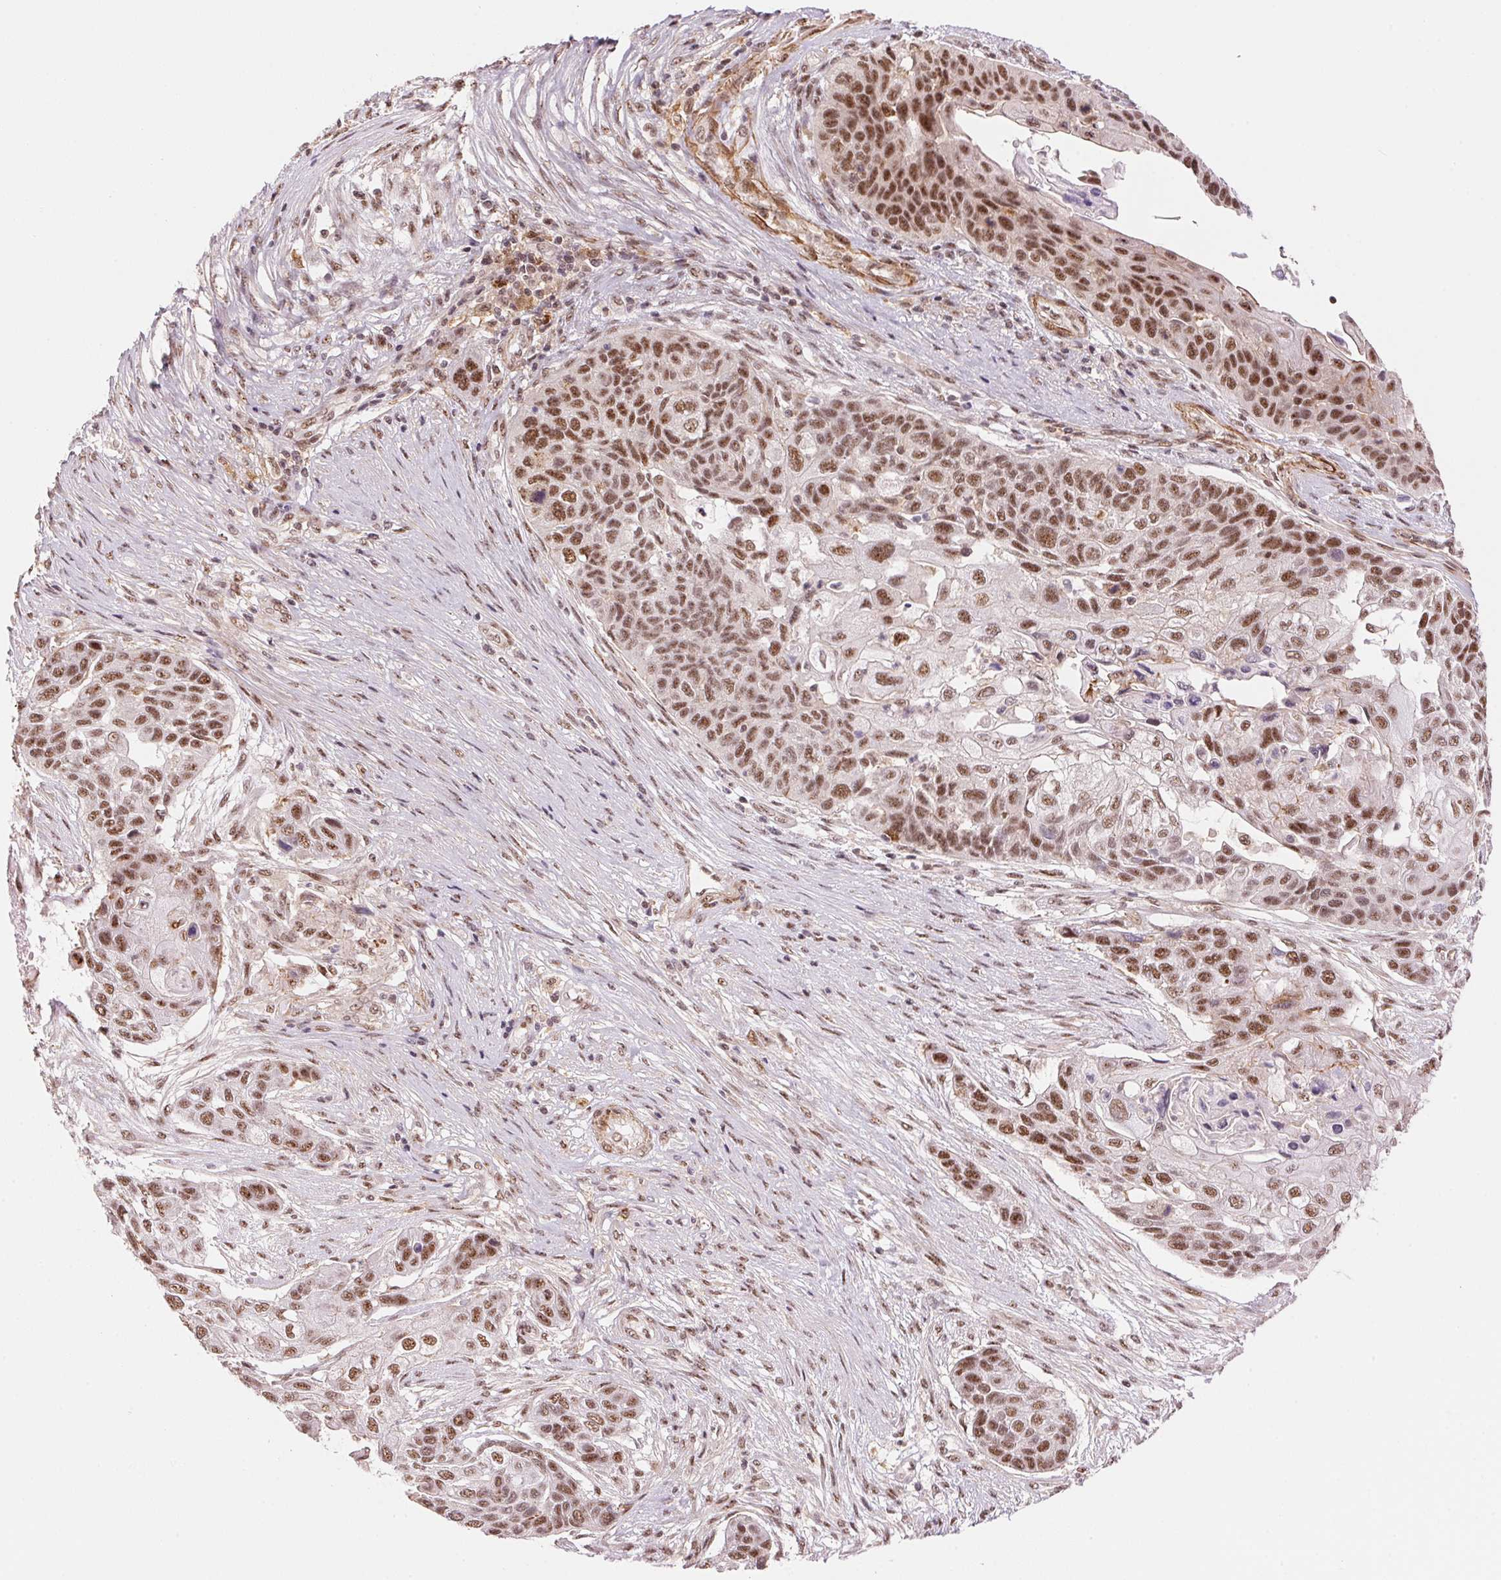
{"staining": {"intensity": "moderate", "quantity": ">75%", "location": "nuclear"}, "tissue": "lung cancer", "cell_type": "Tumor cells", "image_type": "cancer", "snomed": [{"axis": "morphology", "description": "Squamous cell carcinoma, NOS"}, {"axis": "topography", "description": "Lung"}], "caption": "Approximately >75% of tumor cells in squamous cell carcinoma (lung) demonstrate moderate nuclear protein expression as visualized by brown immunohistochemical staining.", "gene": "HNRNPDL", "patient": {"sex": "male", "age": 69}}